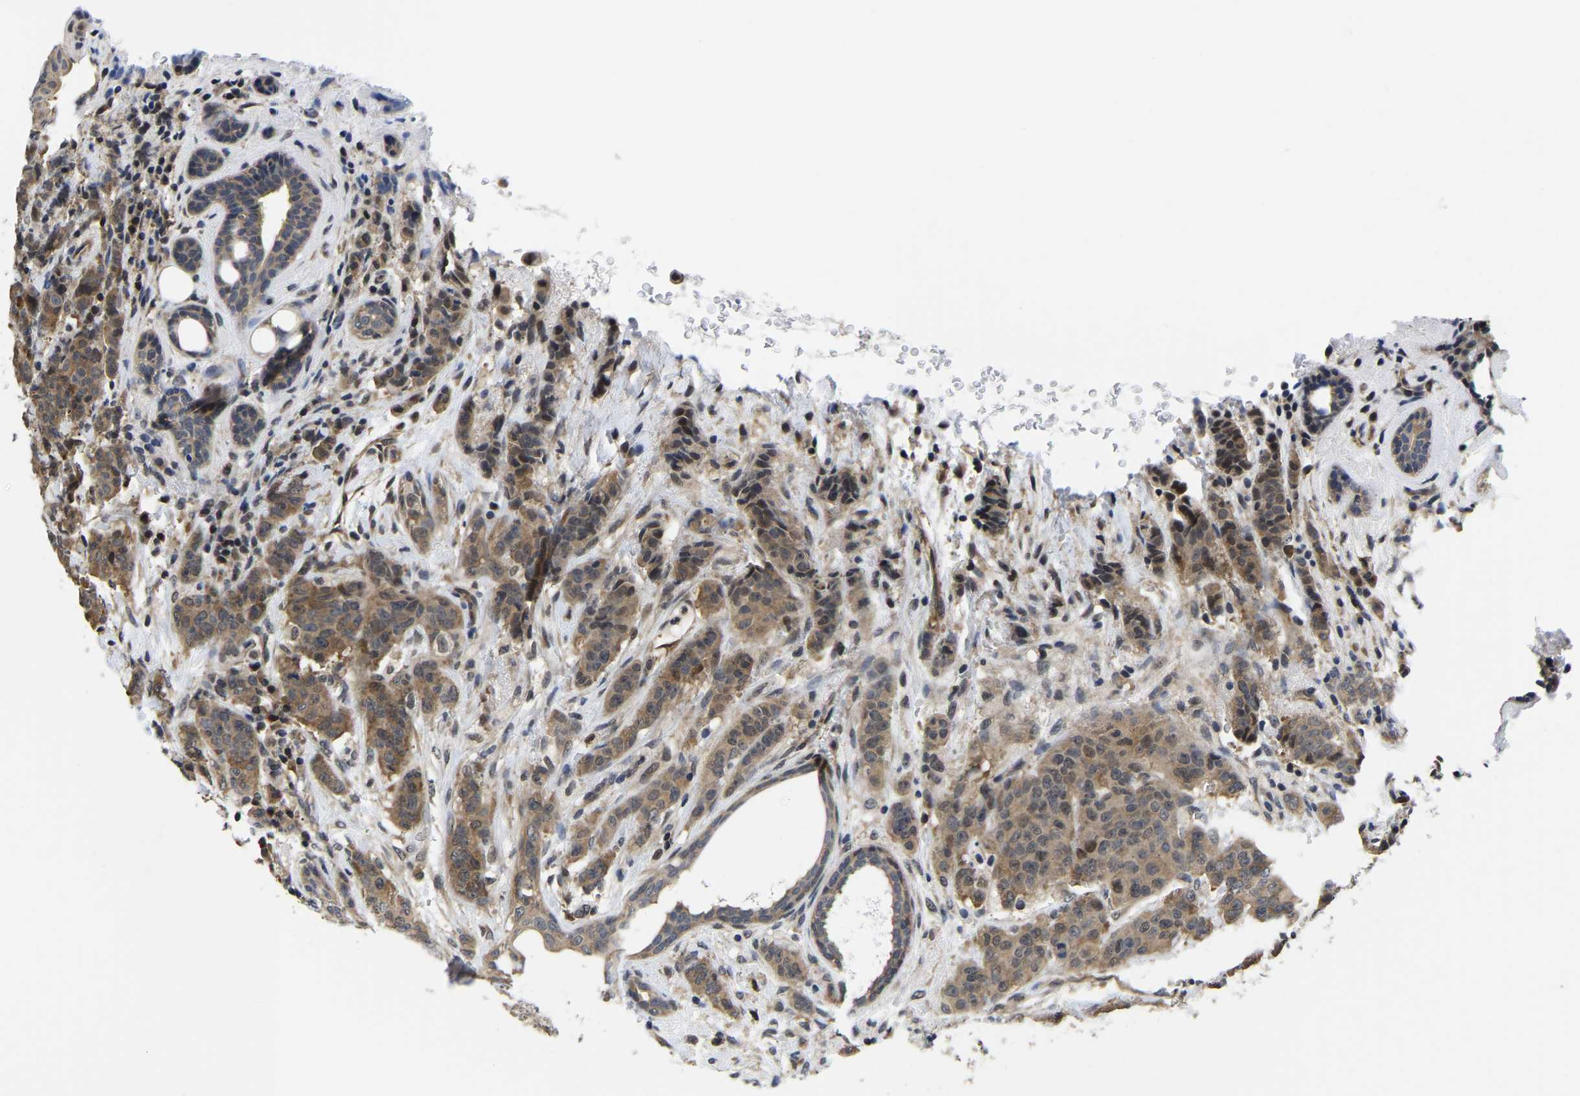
{"staining": {"intensity": "moderate", "quantity": ">75%", "location": "cytoplasmic/membranous"}, "tissue": "breast cancer", "cell_type": "Tumor cells", "image_type": "cancer", "snomed": [{"axis": "morphology", "description": "Duct carcinoma"}, {"axis": "topography", "description": "Breast"}], "caption": "A medium amount of moderate cytoplasmic/membranous expression is appreciated in approximately >75% of tumor cells in breast cancer (infiltrating ductal carcinoma) tissue. (IHC, brightfield microscopy, high magnification).", "gene": "MCOLN2", "patient": {"sex": "female", "age": 40}}